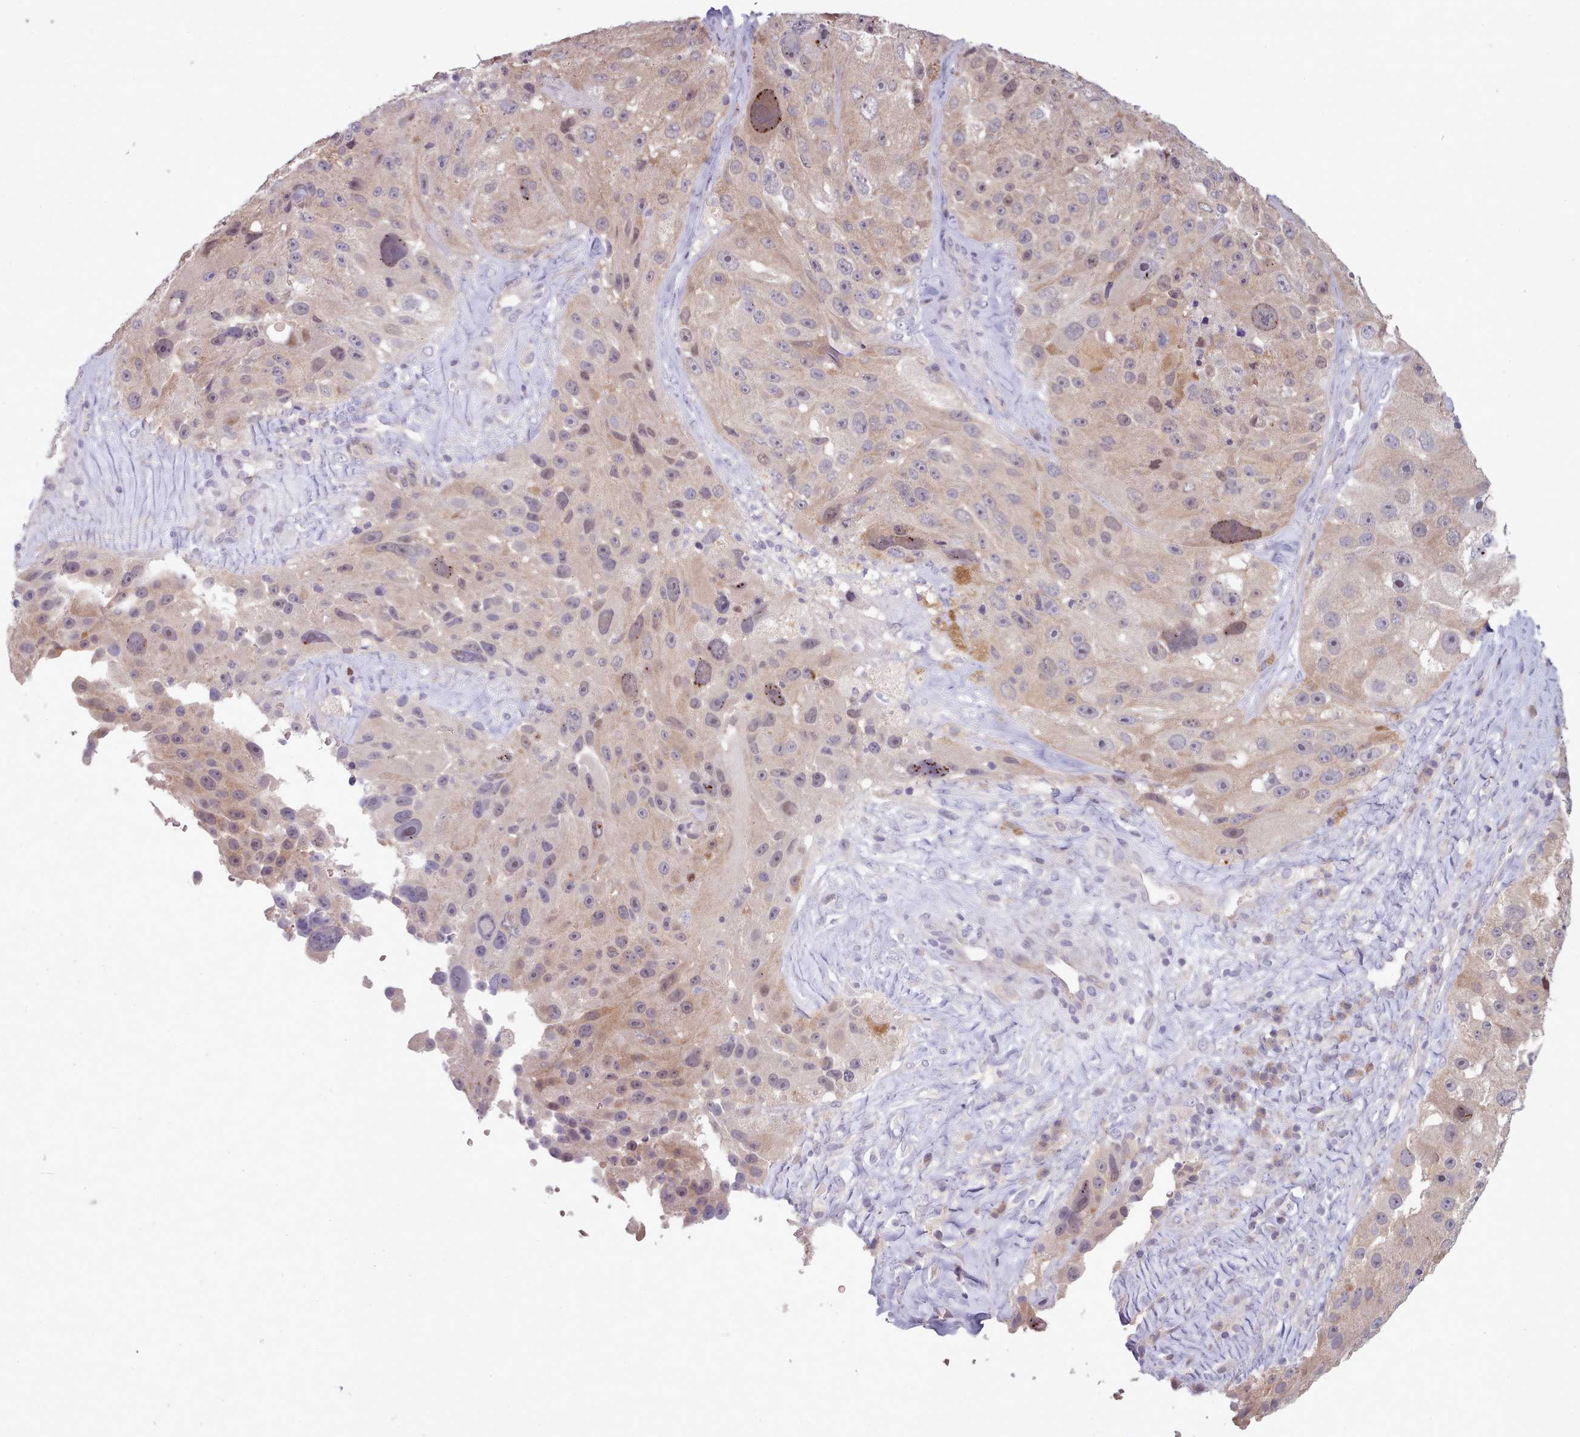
{"staining": {"intensity": "weak", "quantity": "25%-75%", "location": "cytoplasmic/membranous,nuclear"}, "tissue": "melanoma", "cell_type": "Tumor cells", "image_type": "cancer", "snomed": [{"axis": "morphology", "description": "Malignant melanoma, Metastatic site"}, {"axis": "topography", "description": "Lymph node"}], "caption": "DAB immunohistochemical staining of melanoma reveals weak cytoplasmic/membranous and nuclear protein positivity in approximately 25%-75% of tumor cells.", "gene": "CLNS1A", "patient": {"sex": "male", "age": 62}}